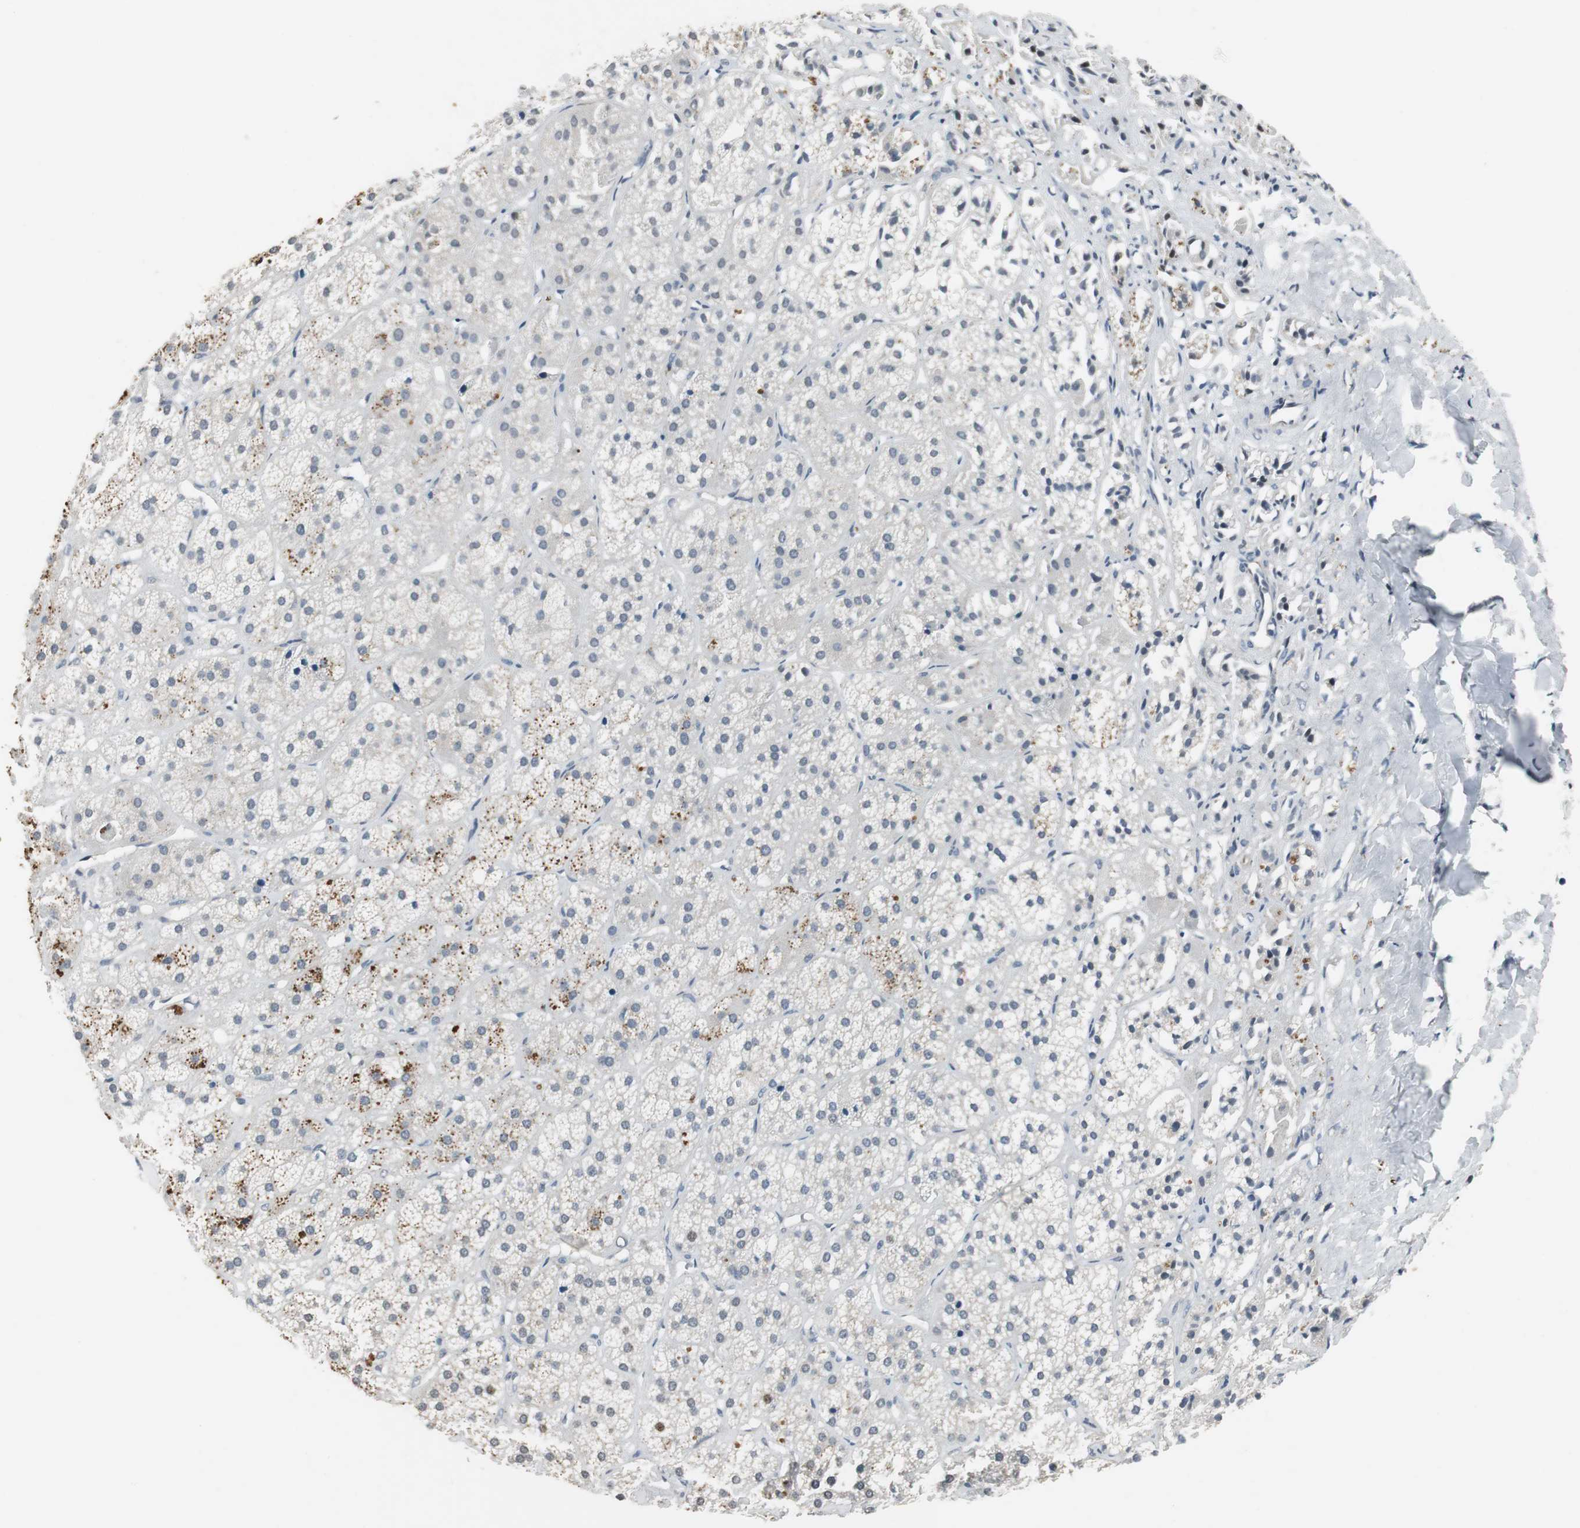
{"staining": {"intensity": "strong", "quantity": "25%-75%", "location": "cytoplasmic/membranous,nuclear"}, "tissue": "adrenal gland", "cell_type": "Glandular cells", "image_type": "normal", "snomed": [{"axis": "morphology", "description": "Normal tissue, NOS"}, {"axis": "topography", "description": "Adrenal gland"}], "caption": "IHC micrograph of normal human adrenal gland stained for a protein (brown), which reveals high levels of strong cytoplasmic/membranous,nuclear expression in about 25%-75% of glandular cells.", "gene": "AJUBA", "patient": {"sex": "female", "age": 71}}